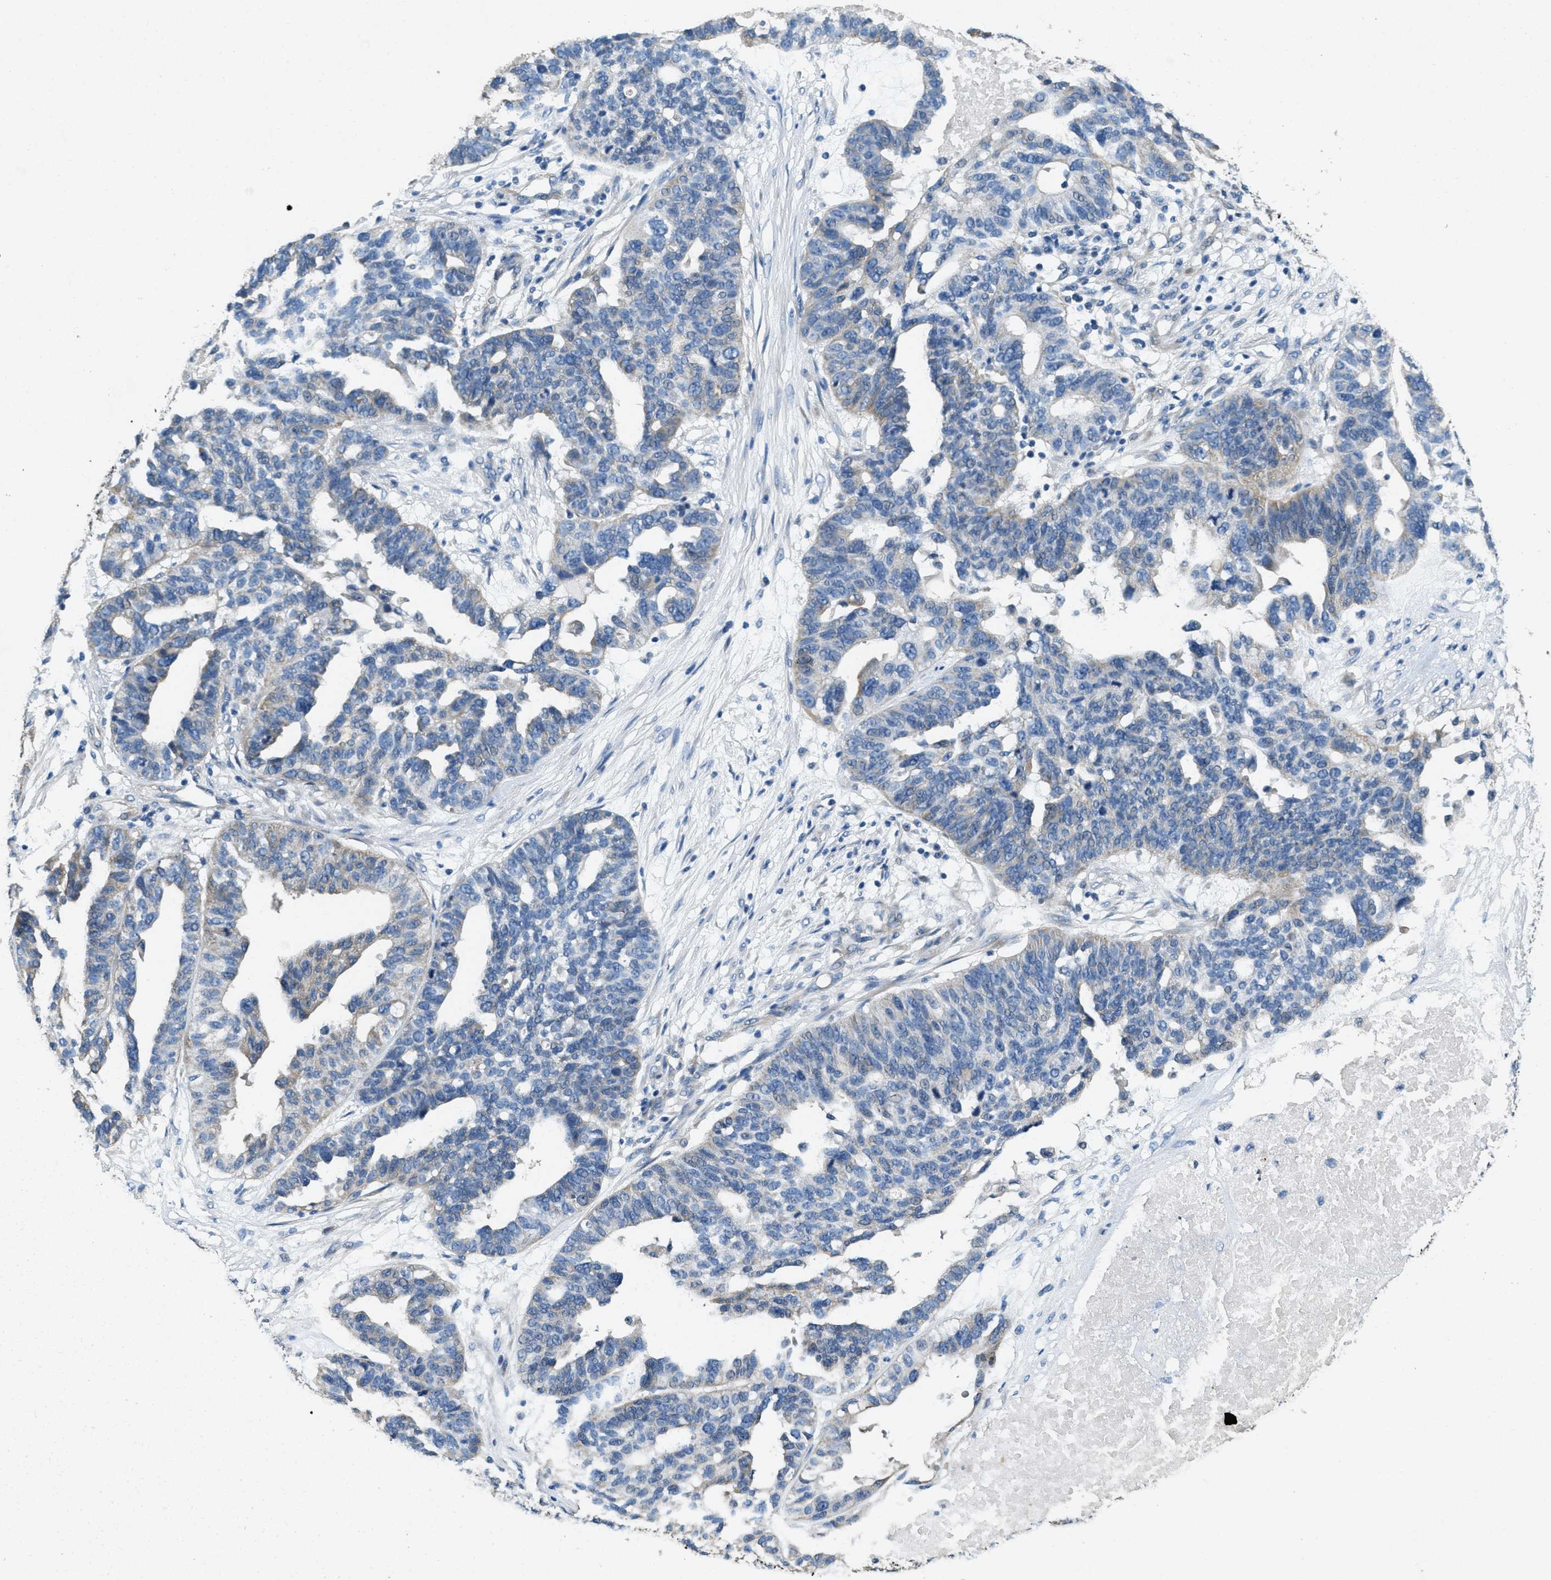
{"staining": {"intensity": "negative", "quantity": "none", "location": "none"}, "tissue": "ovarian cancer", "cell_type": "Tumor cells", "image_type": "cancer", "snomed": [{"axis": "morphology", "description": "Cystadenocarcinoma, serous, NOS"}, {"axis": "topography", "description": "Ovary"}], "caption": "An image of human serous cystadenocarcinoma (ovarian) is negative for staining in tumor cells.", "gene": "TOMM70", "patient": {"sex": "female", "age": 59}}